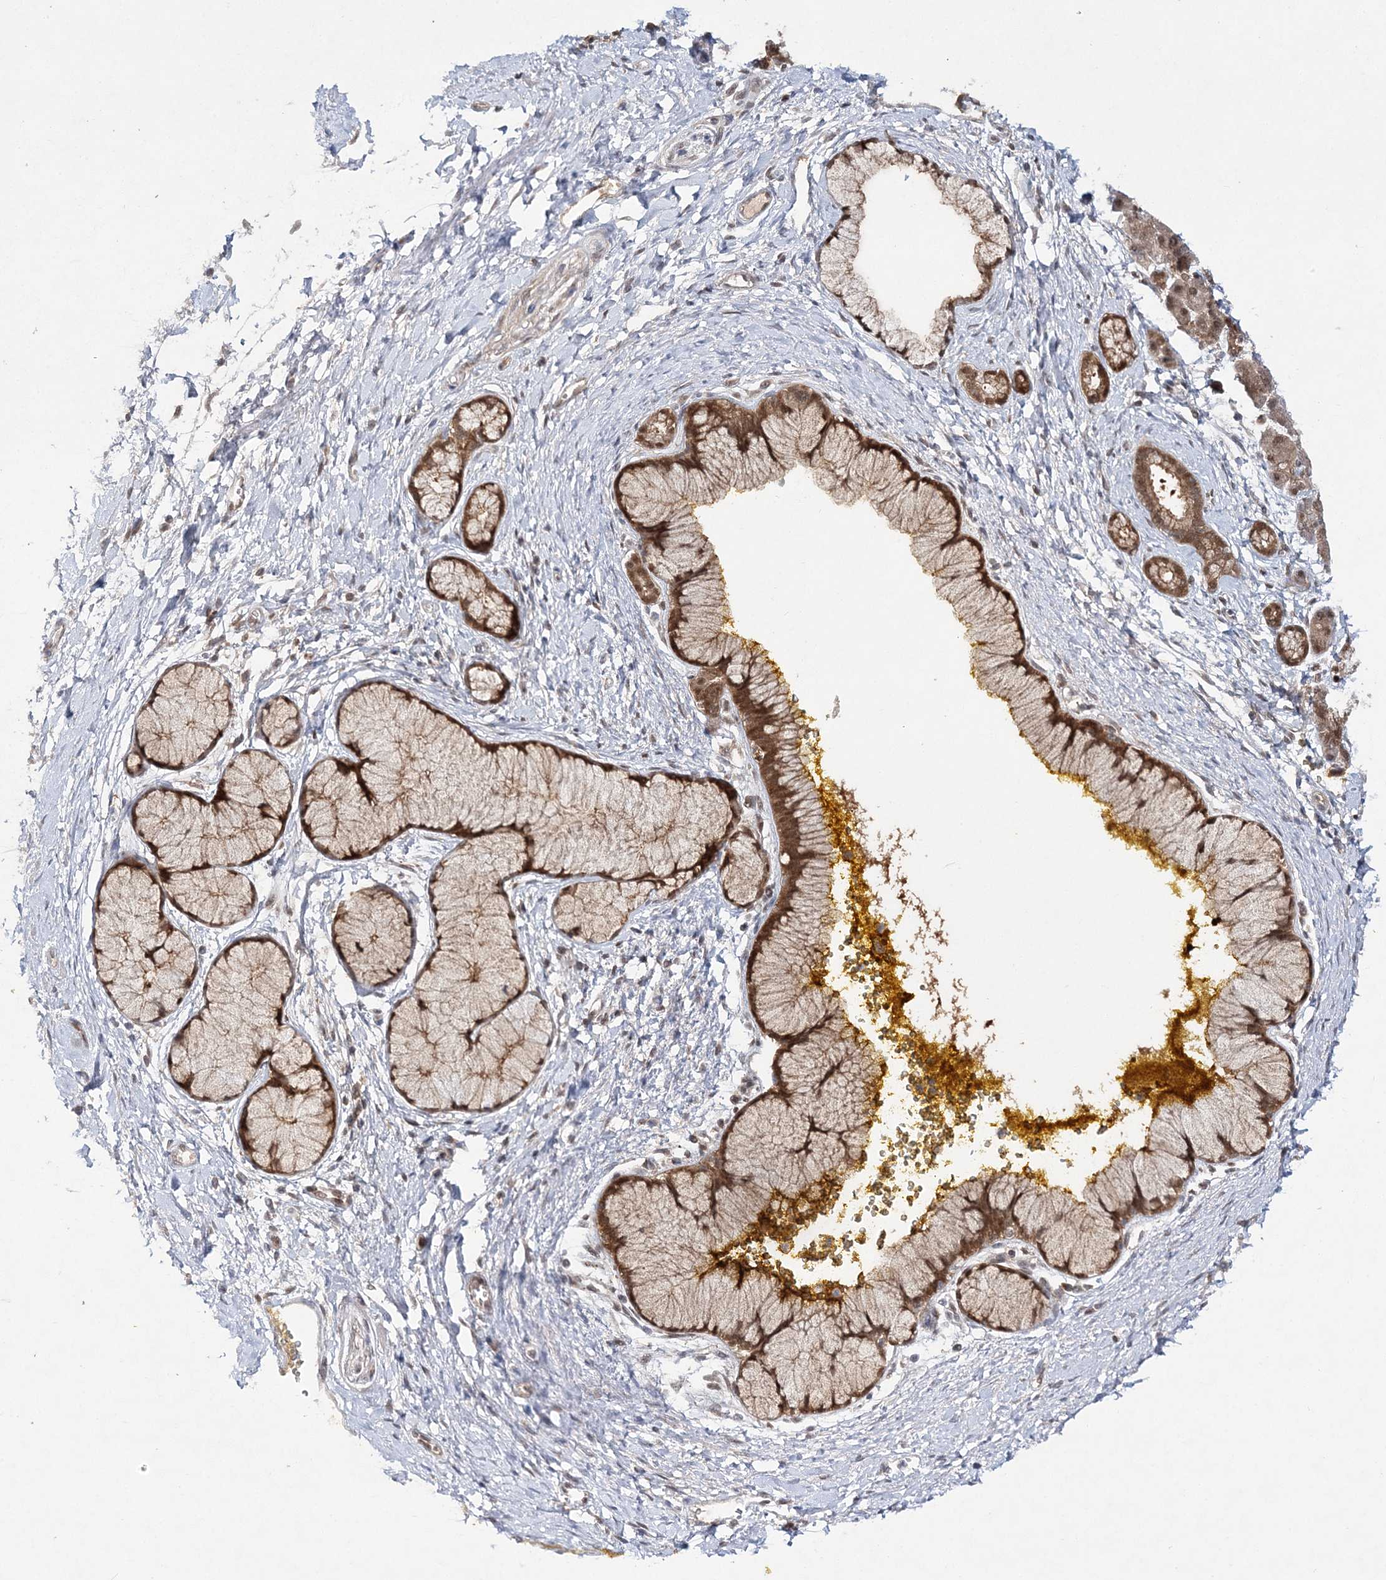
{"staining": {"intensity": "moderate", "quantity": ">75%", "location": "cytoplasmic/membranous,nuclear"}, "tissue": "pancreatic cancer", "cell_type": "Tumor cells", "image_type": "cancer", "snomed": [{"axis": "morphology", "description": "Adenocarcinoma, NOS"}, {"axis": "topography", "description": "Pancreas"}], "caption": "Approximately >75% of tumor cells in human adenocarcinoma (pancreatic) demonstrate moderate cytoplasmic/membranous and nuclear protein expression as visualized by brown immunohistochemical staining.", "gene": "NIF3L1", "patient": {"sex": "male", "age": 58}}